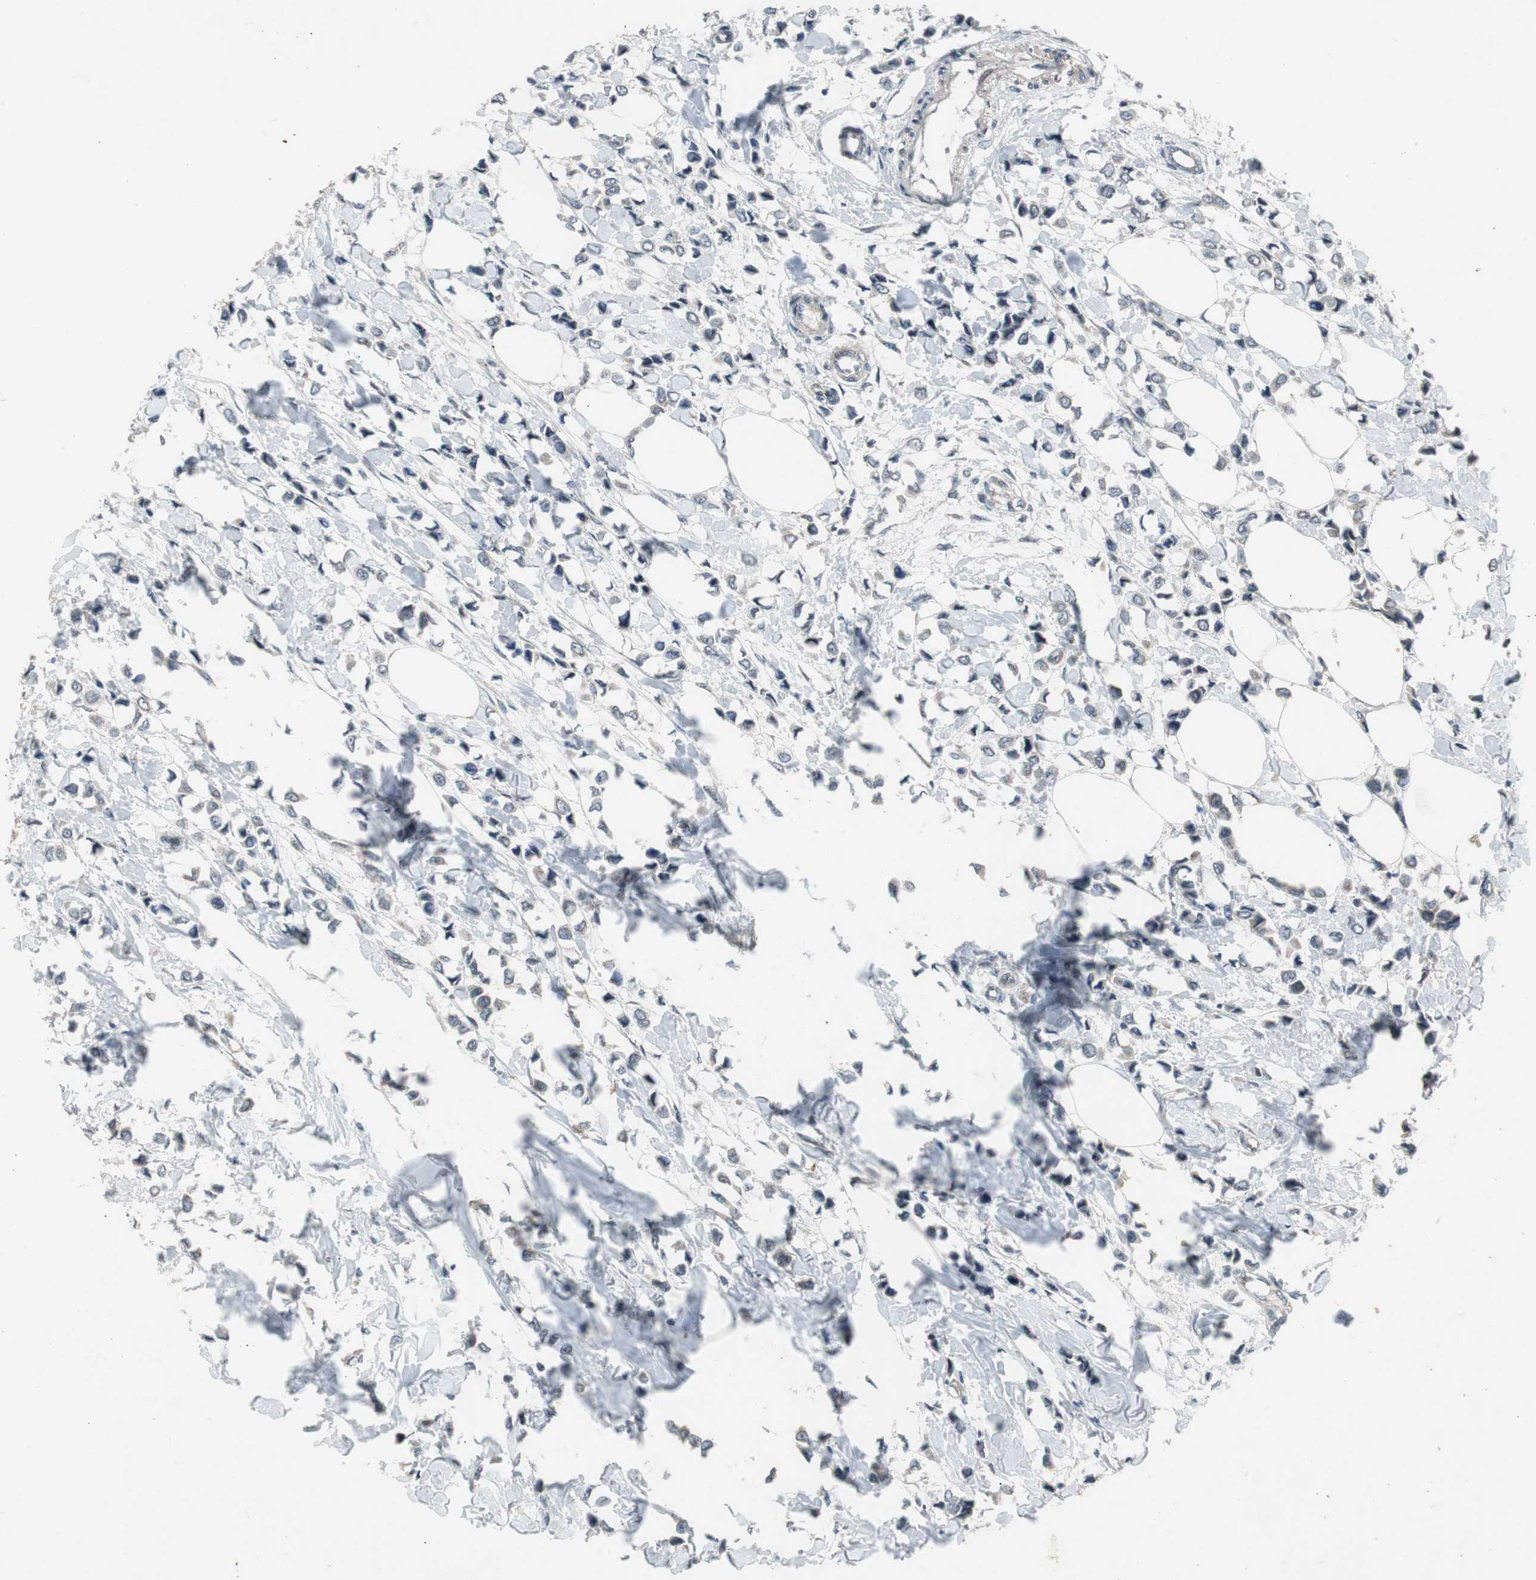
{"staining": {"intensity": "negative", "quantity": "none", "location": "none"}, "tissue": "breast cancer", "cell_type": "Tumor cells", "image_type": "cancer", "snomed": [{"axis": "morphology", "description": "Lobular carcinoma"}, {"axis": "topography", "description": "Breast"}], "caption": "Tumor cells show no significant protein positivity in breast cancer. The staining was performed using DAB to visualize the protein expression in brown, while the nuclei were stained in blue with hematoxylin (Magnification: 20x).", "gene": "ZMPSTE24", "patient": {"sex": "female", "age": 51}}